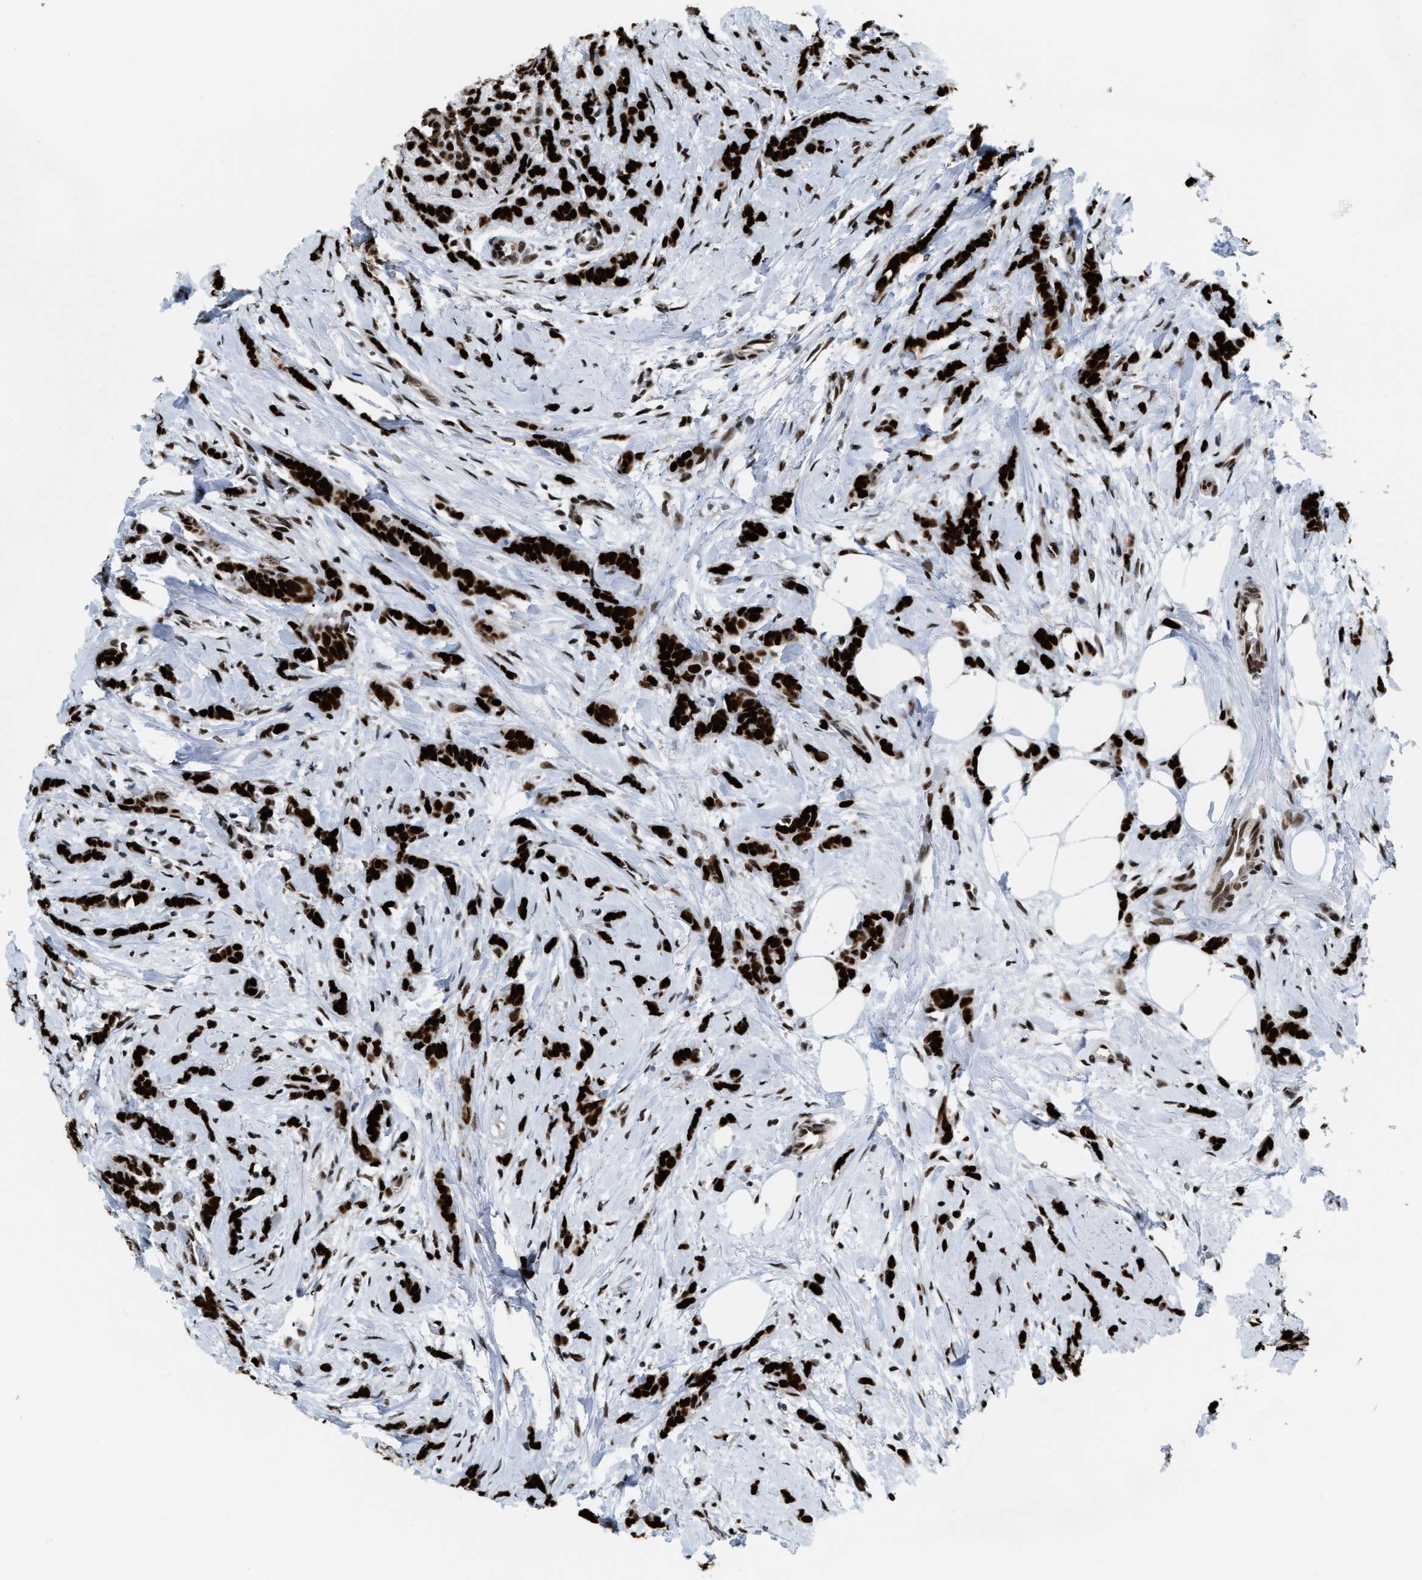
{"staining": {"intensity": "strong", "quantity": ">75%", "location": "nuclear"}, "tissue": "breast cancer", "cell_type": "Tumor cells", "image_type": "cancer", "snomed": [{"axis": "morphology", "description": "Lobular carcinoma, in situ"}, {"axis": "morphology", "description": "Lobular carcinoma"}, {"axis": "topography", "description": "Breast"}], "caption": "Breast cancer stained with immunohistochemistry exhibits strong nuclear expression in approximately >75% of tumor cells.", "gene": "NUMA1", "patient": {"sex": "female", "age": 41}}